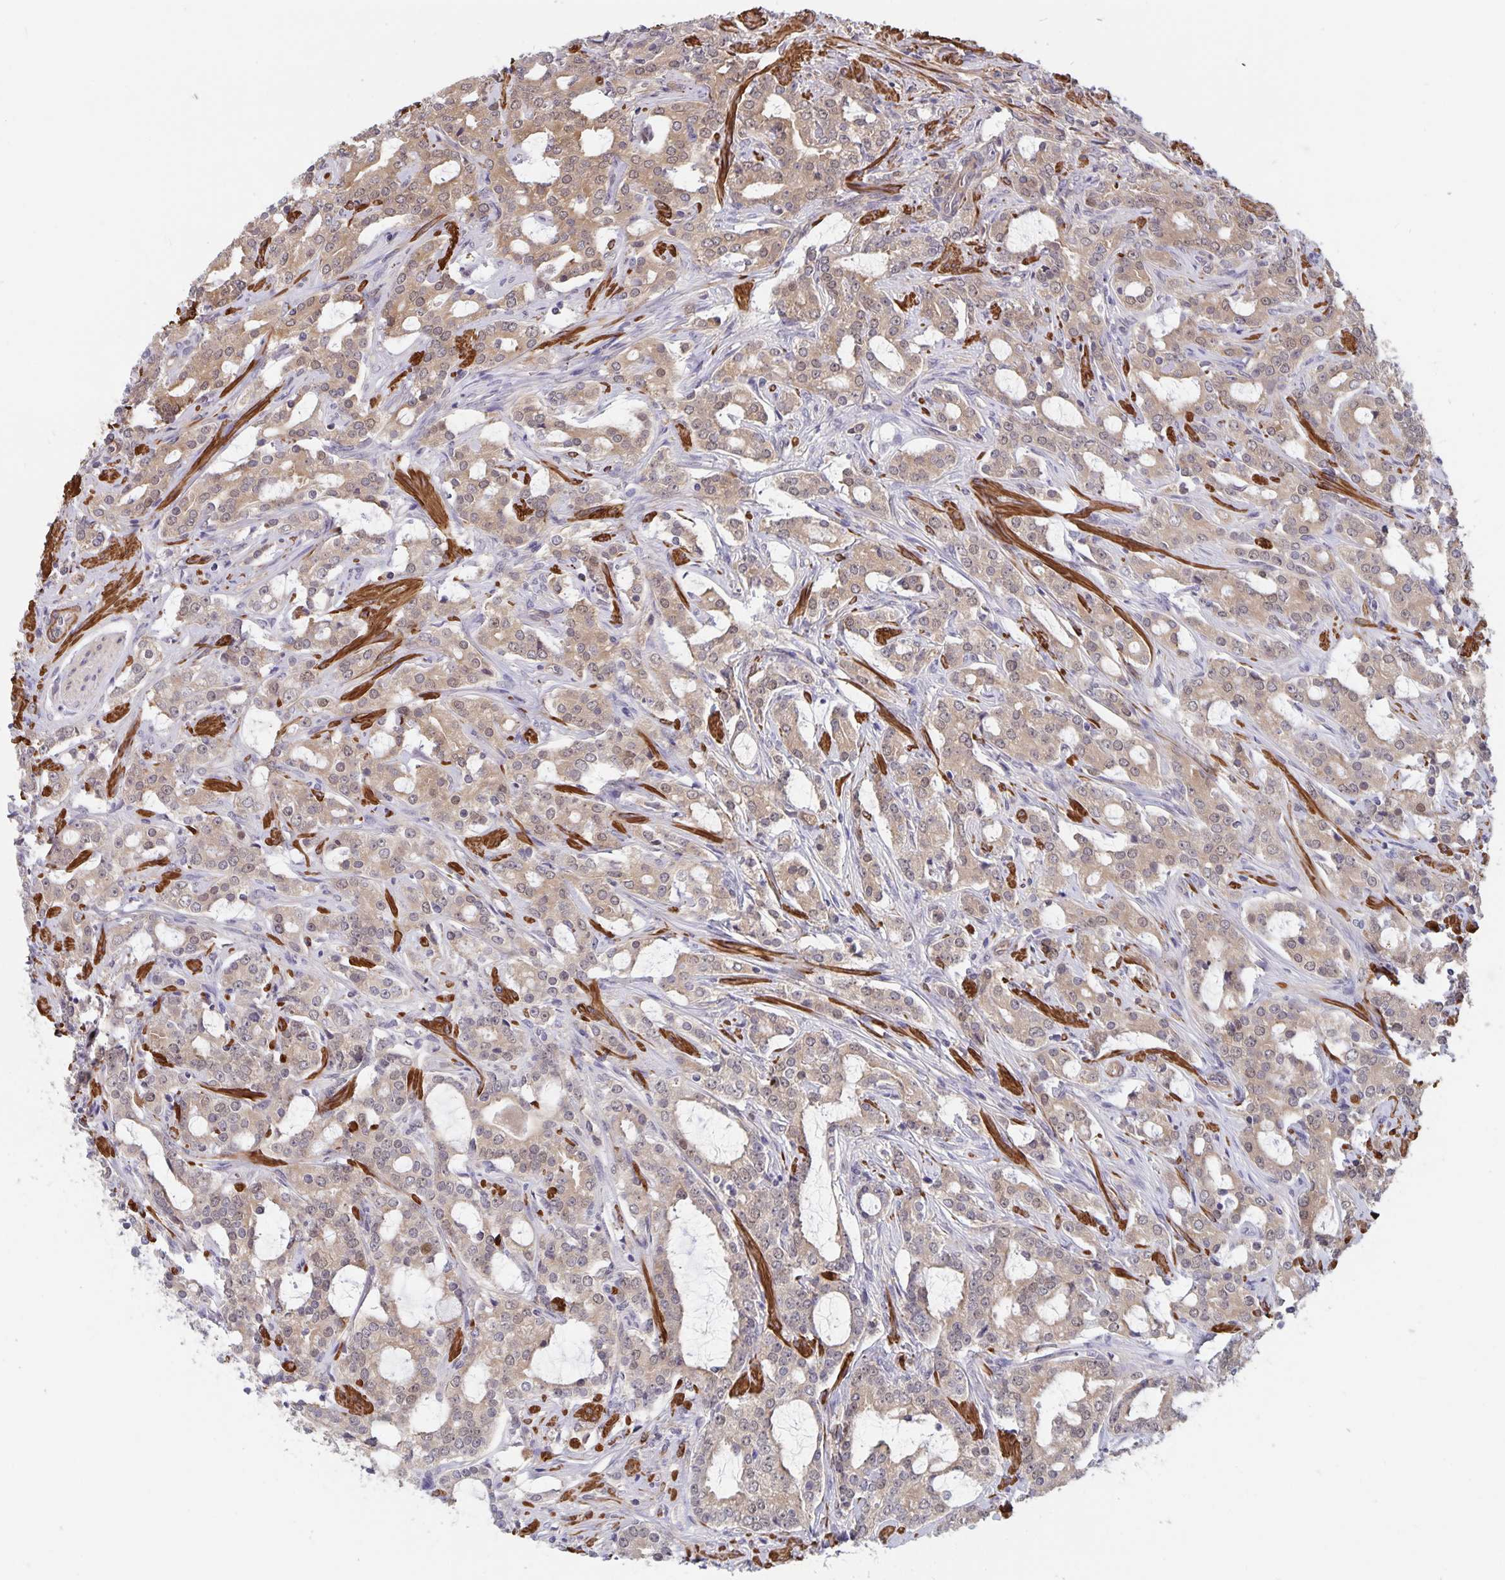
{"staining": {"intensity": "moderate", "quantity": "25%-75%", "location": "cytoplasmic/membranous"}, "tissue": "prostate cancer", "cell_type": "Tumor cells", "image_type": "cancer", "snomed": [{"axis": "morphology", "description": "Adenocarcinoma, Medium grade"}, {"axis": "topography", "description": "Prostate"}], "caption": "A brown stain shows moderate cytoplasmic/membranous expression of a protein in human prostate cancer (adenocarcinoma (medium-grade)) tumor cells.", "gene": "BAG6", "patient": {"sex": "male", "age": 57}}